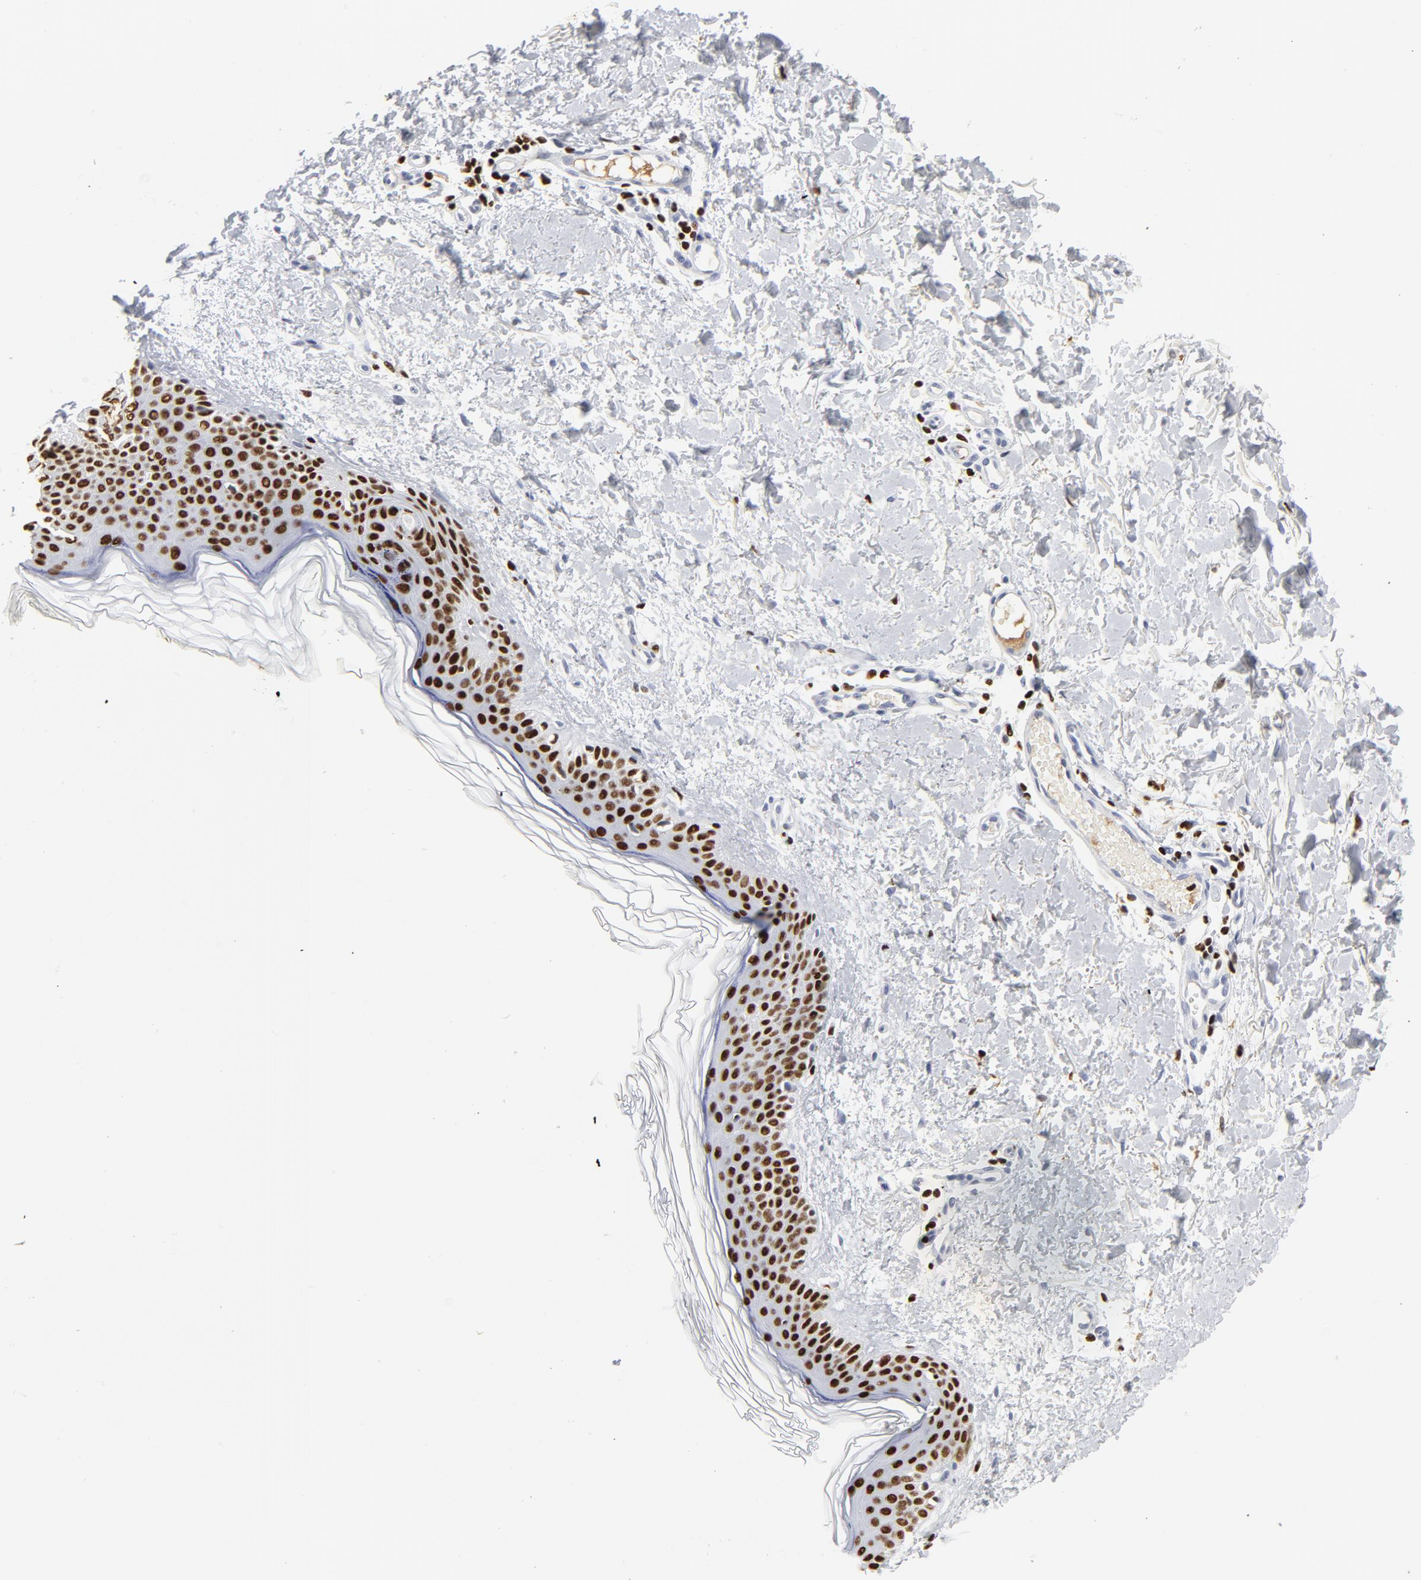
{"staining": {"intensity": "strong", "quantity": "25%-75%", "location": "nuclear"}, "tissue": "skin", "cell_type": "Fibroblasts", "image_type": "normal", "snomed": [{"axis": "morphology", "description": "Normal tissue, NOS"}, {"axis": "topography", "description": "Skin"}], "caption": "Brown immunohistochemical staining in unremarkable human skin shows strong nuclear staining in about 25%-75% of fibroblasts.", "gene": "SMARCC2", "patient": {"sex": "female", "age": 56}}